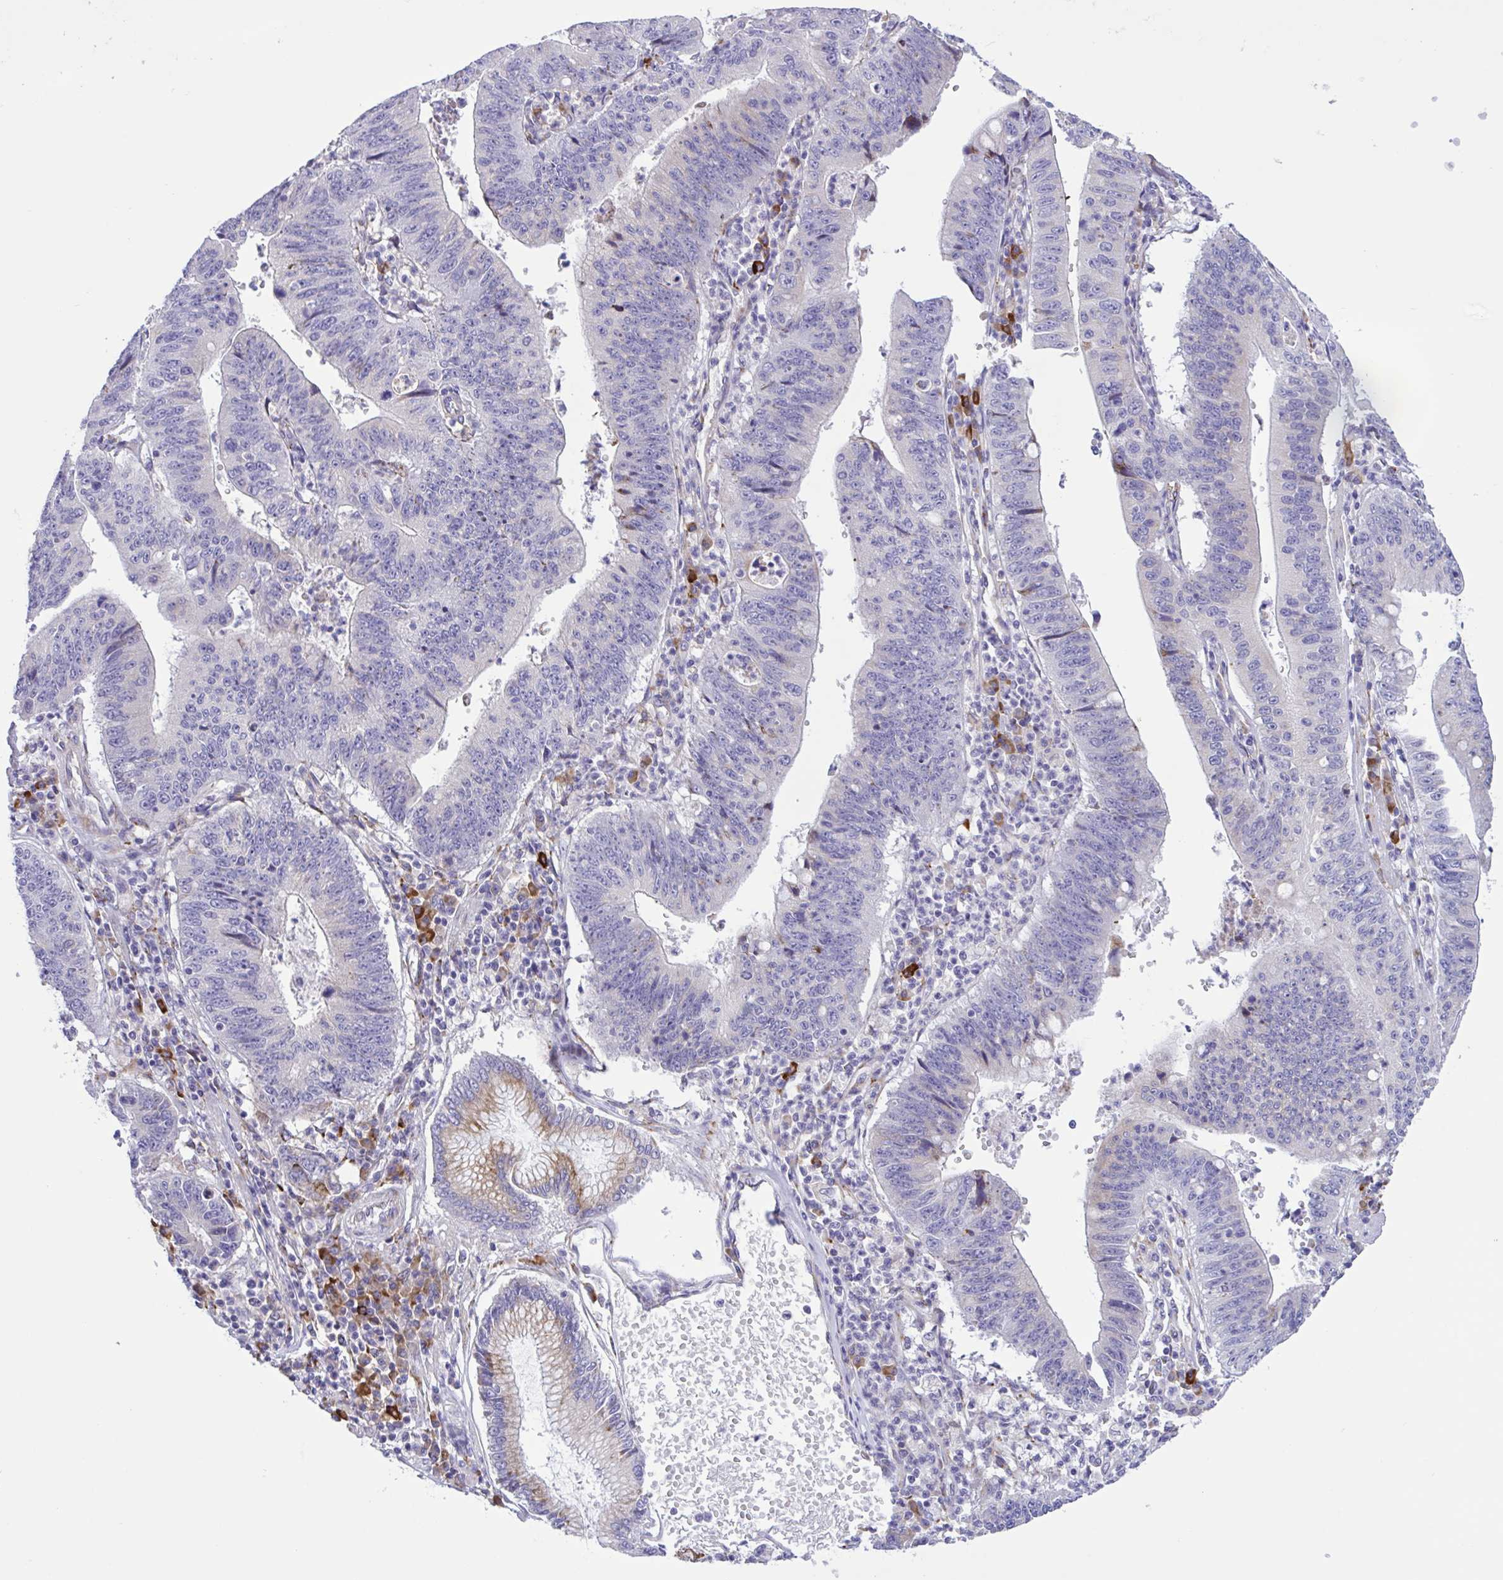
{"staining": {"intensity": "negative", "quantity": "none", "location": "none"}, "tissue": "stomach cancer", "cell_type": "Tumor cells", "image_type": "cancer", "snomed": [{"axis": "morphology", "description": "Adenocarcinoma, NOS"}, {"axis": "topography", "description": "Stomach"}], "caption": "Immunohistochemical staining of stomach adenocarcinoma reveals no significant positivity in tumor cells.", "gene": "DSC3", "patient": {"sex": "male", "age": 59}}